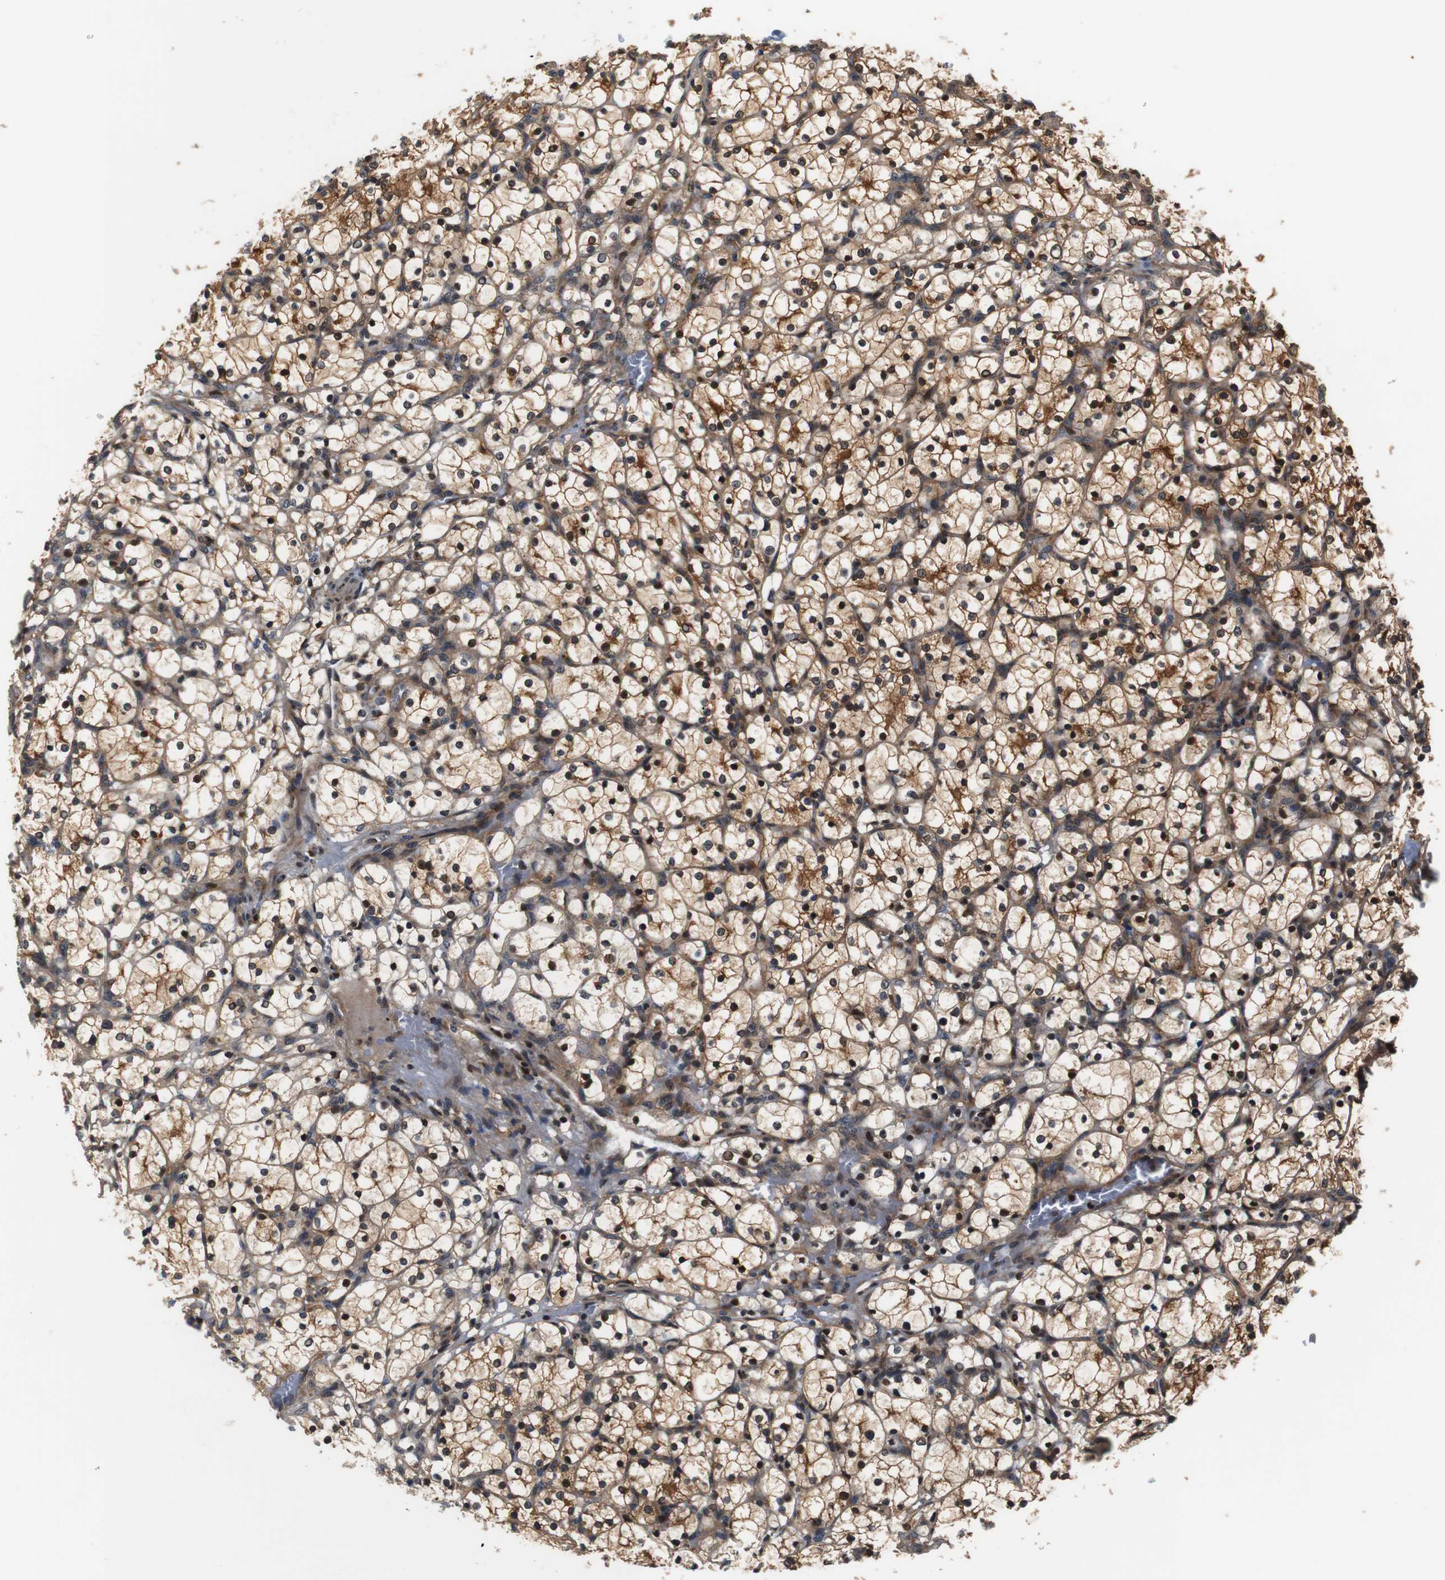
{"staining": {"intensity": "moderate", "quantity": ">75%", "location": "cytoplasmic/membranous,nuclear"}, "tissue": "renal cancer", "cell_type": "Tumor cells", "image_type": "cancer", "snomed": [{"axis": "morphology", "description": "Adenocarcinoma, NOS"}, {"axis": "topography", "description": "Kidney"}], "caption": "This image reveals IHC staining of human renal adenocarcinoma, with medium moderate cytoplasmic/membranous and nuclear positivity in about >75% of tumor cells.", "gene": "LRP4", "patient": {"sex": "female", "age": 69}}